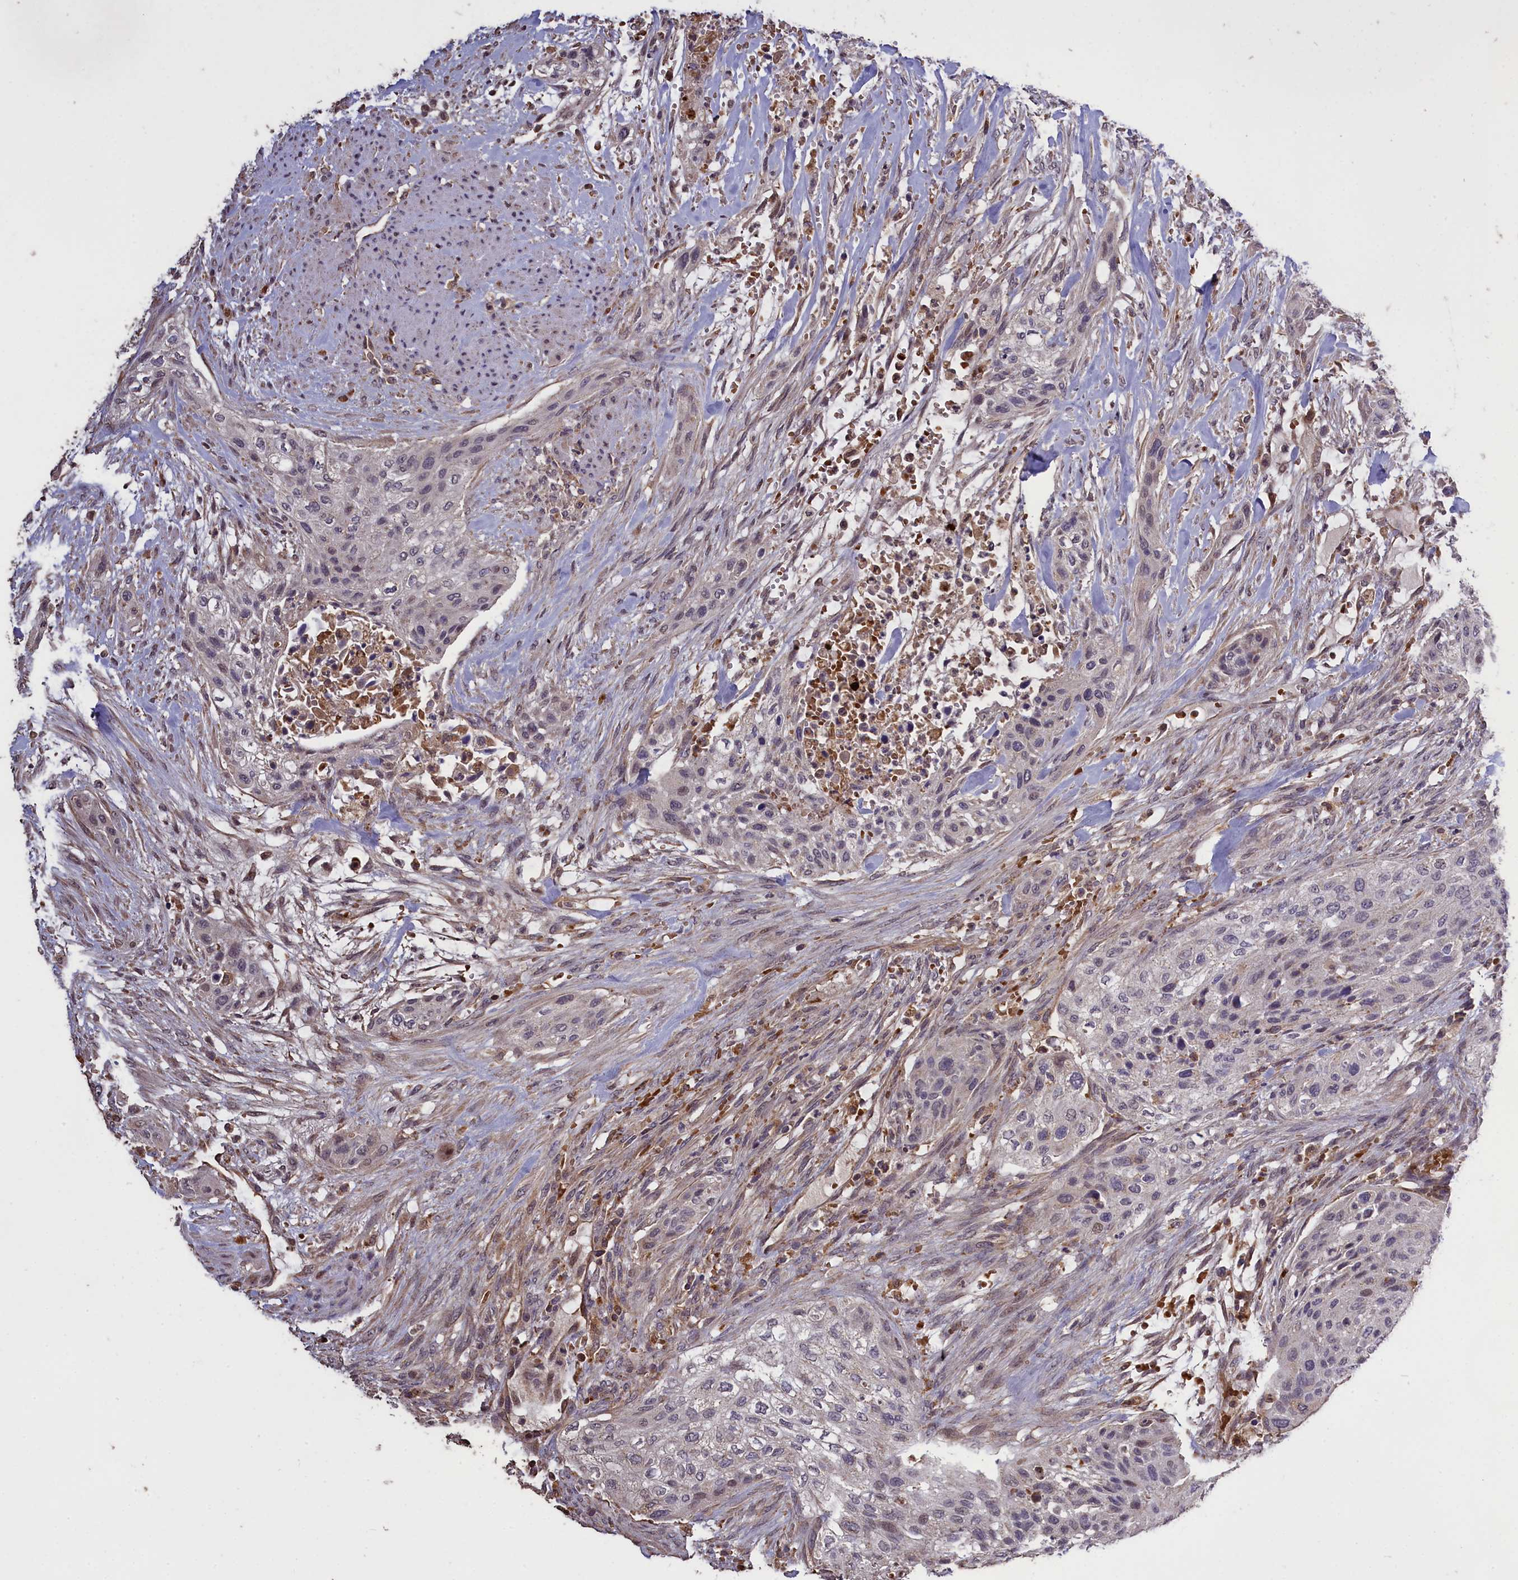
{"staining": {"intensity": "negative", "quantity": "none", "location": "none"}, "tissue": "urothelial cancer", "cell_type": "Tumor cells", "image_type": "cancer", "snomed": [{"axis": "morphology", "description": "Urothelial carcinoma, High grade"}, {"axis": "topography", "description": "Urinary bladder"}], "caption": "Immunohistochemistry (IHC) micrograph of high-grade urothelial carcinoma stained for a protein (brown), which exhibits no expression in tumor cells. Brightfield microscopy of immunohistochemistry (IHC) stained with DAB (brown) and hematoxylin (blue), captured at high magnification.", "gene": "CLRN2", "patient": {"sex": "male", "age": 35}}